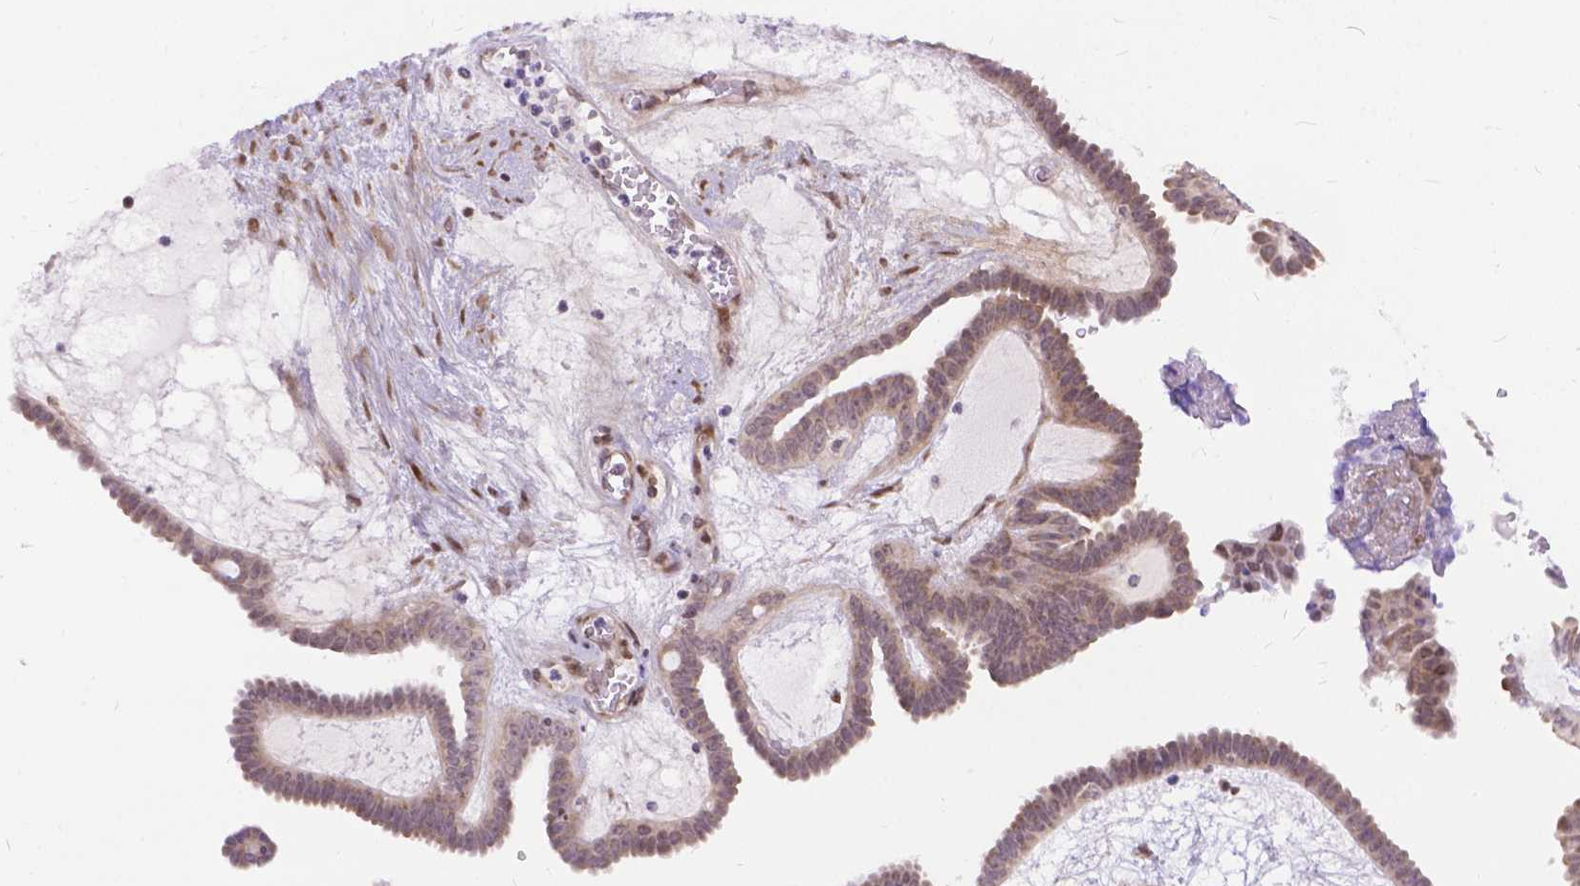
{"staining": {"intensity": "weak", "quantity": ">75%", "location": "cytoplasmic/membranous"}, "tissue": "ovarian cancer", "cell_type": "Tumor cells", "image_type": "cancer", "snomed": [{"axis": "morphology", "description": "Cystadenocarcinoma, serous, NOS"}, {"axis": "topography", "description": "Ovary"}], "caption": "High-power microscopy captured an immunohistochemistry (IHC) photomicrograph of serous cystadenocarcinoma (ovarian), revealing weak cytoplasmic/membranous expression in approximately >75% of tumor cells. Ihc stains the protein of interest in brown and the nuclei are stained blue.", "gene": "FAM124B", "patient": {"sex": "female", "age": 71}}